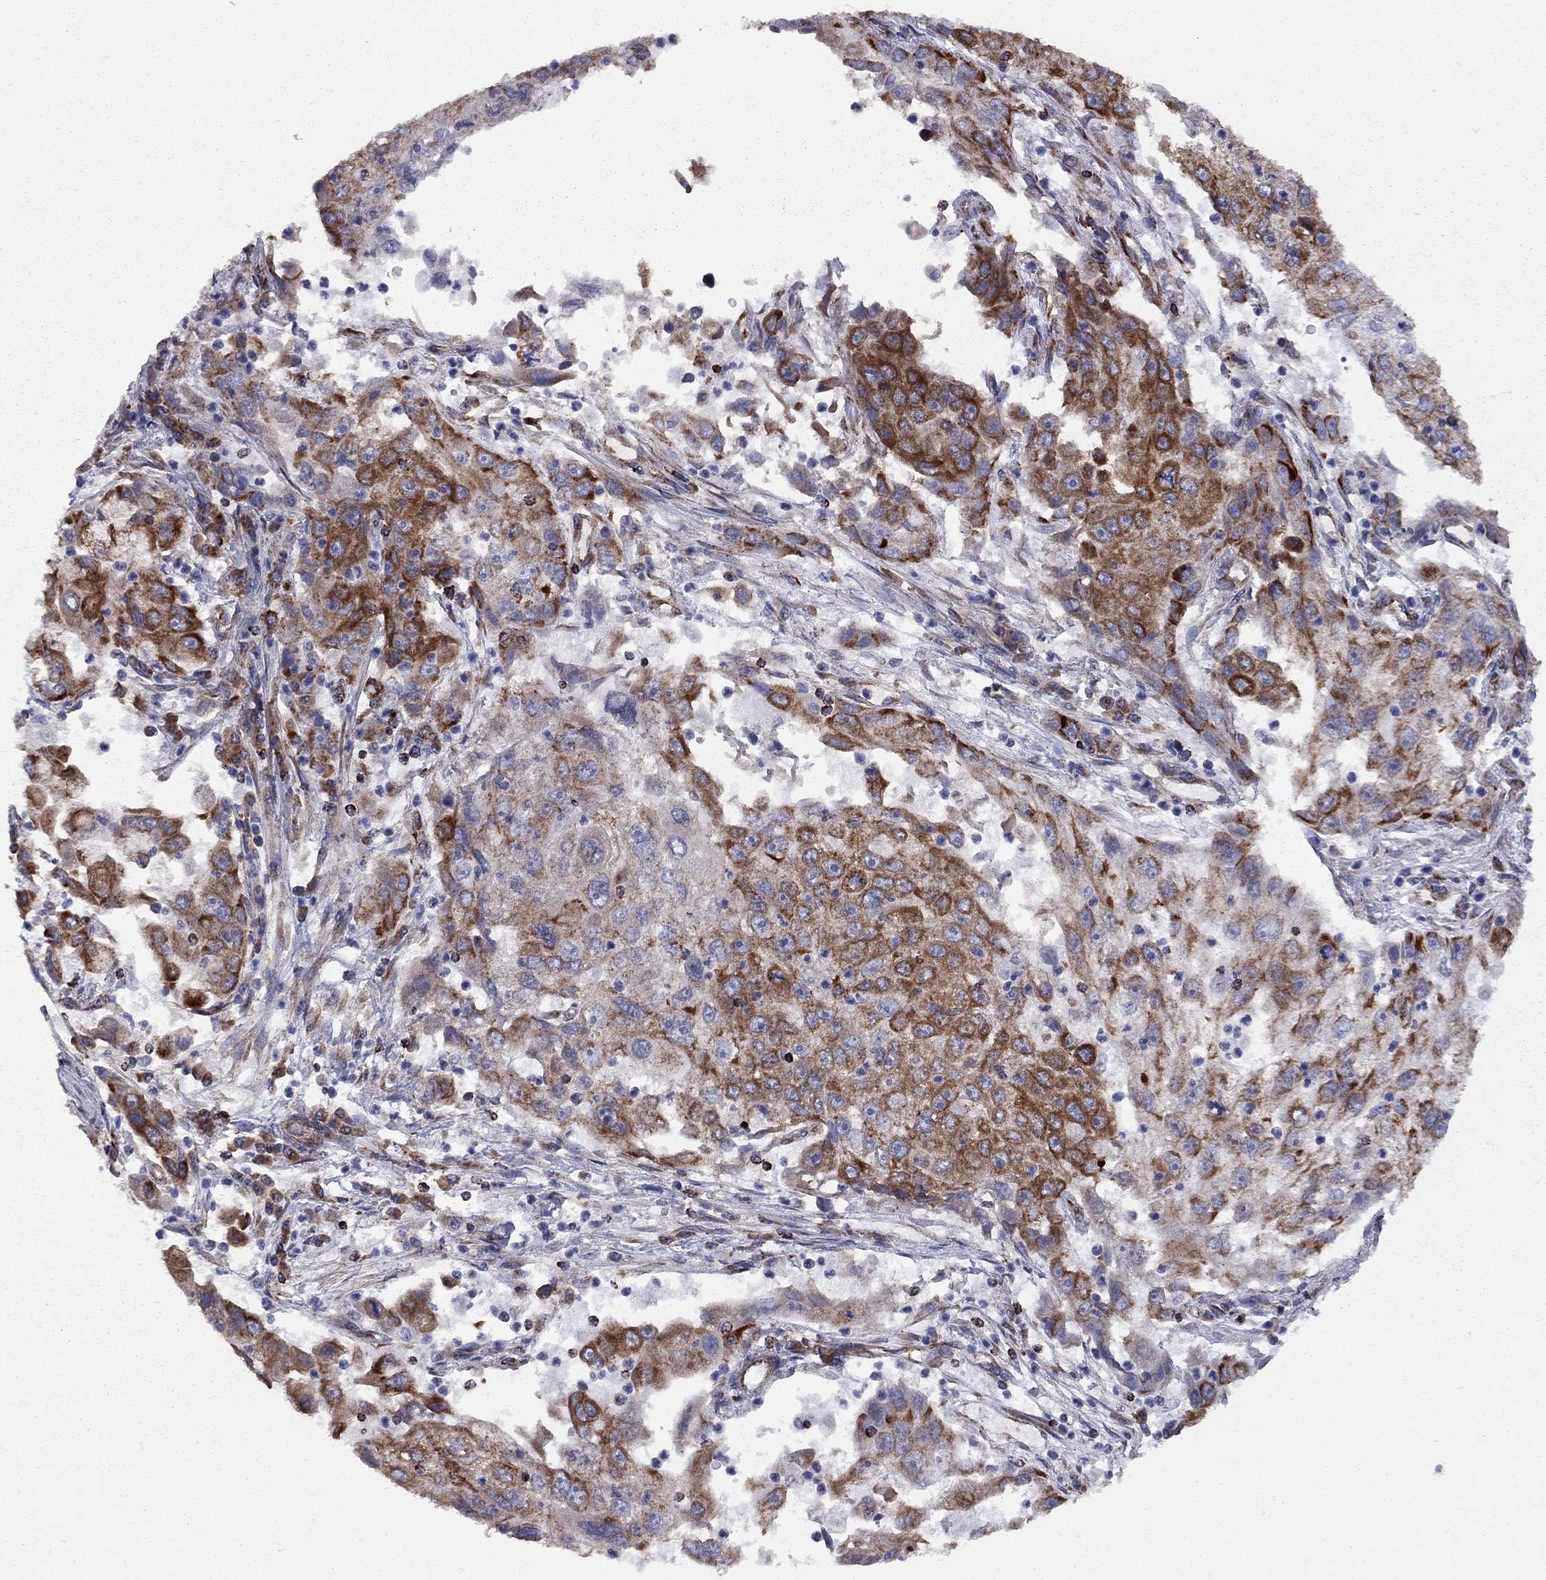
{"staining": {"intensity": "strong", "quantity": "25%-75%", "location": "cytoplasmic/membranous"}, "tissue": "cervical cancer", "cell_type": "Tumor cells", "image_type": "cancer", "snomed": [{"axis": "morphology", "description": "Squamous cell carcinoma, NOS"}, {"axis": "topography", "description": "Cervix"}], "caption": "Strong cytoplasmic/membranous positivity is seen in about 25%-75% of tumor cells in cervical squamous cell carcinoma.", "gene": "CLPTM1", "patient": {"sex": "female", "age": 36}}